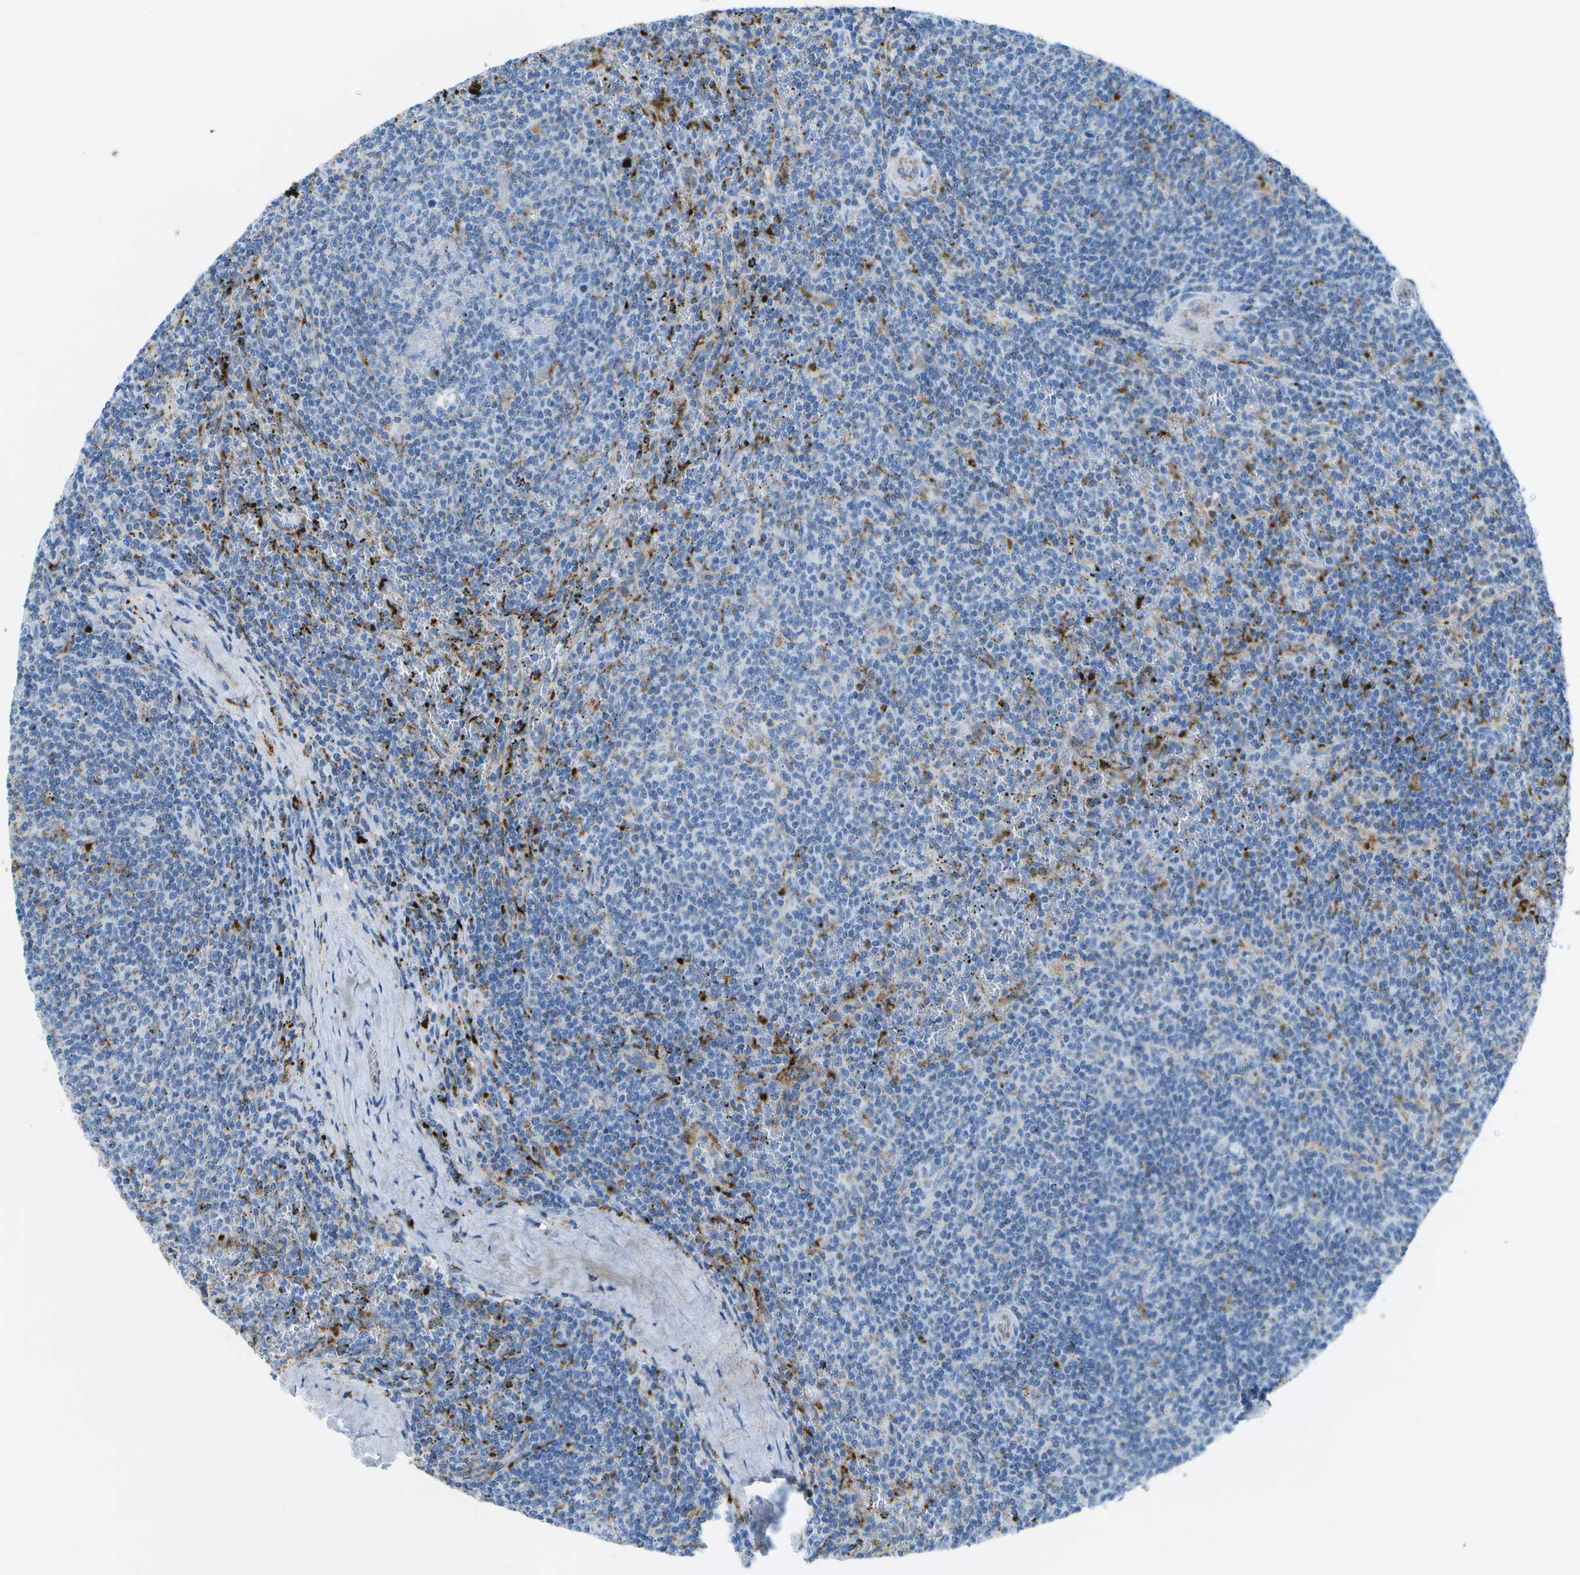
{"staining": {"intensity": "negative", "quantity": "none", "location": "none"}, "tissue": "lymphoma", "cell_type": "Tumor cells", "image_type": "cancer", "snomed": [{"axis": "morphology", "description": "Malignant lymphoma, non-Hodgkin's type, Low grade"}, {"axis": "topography", "description": "Spleen"}], "caption": "Immunohistochemistry photomicrograph of neoplastic tissue: human lymphoma stained with DAB (3,3'-diaminobenzidine) shows no significant protein positivity in tumor cells.", "gene": "PRCP", "patient": {"sex": "female", "age": 50}}